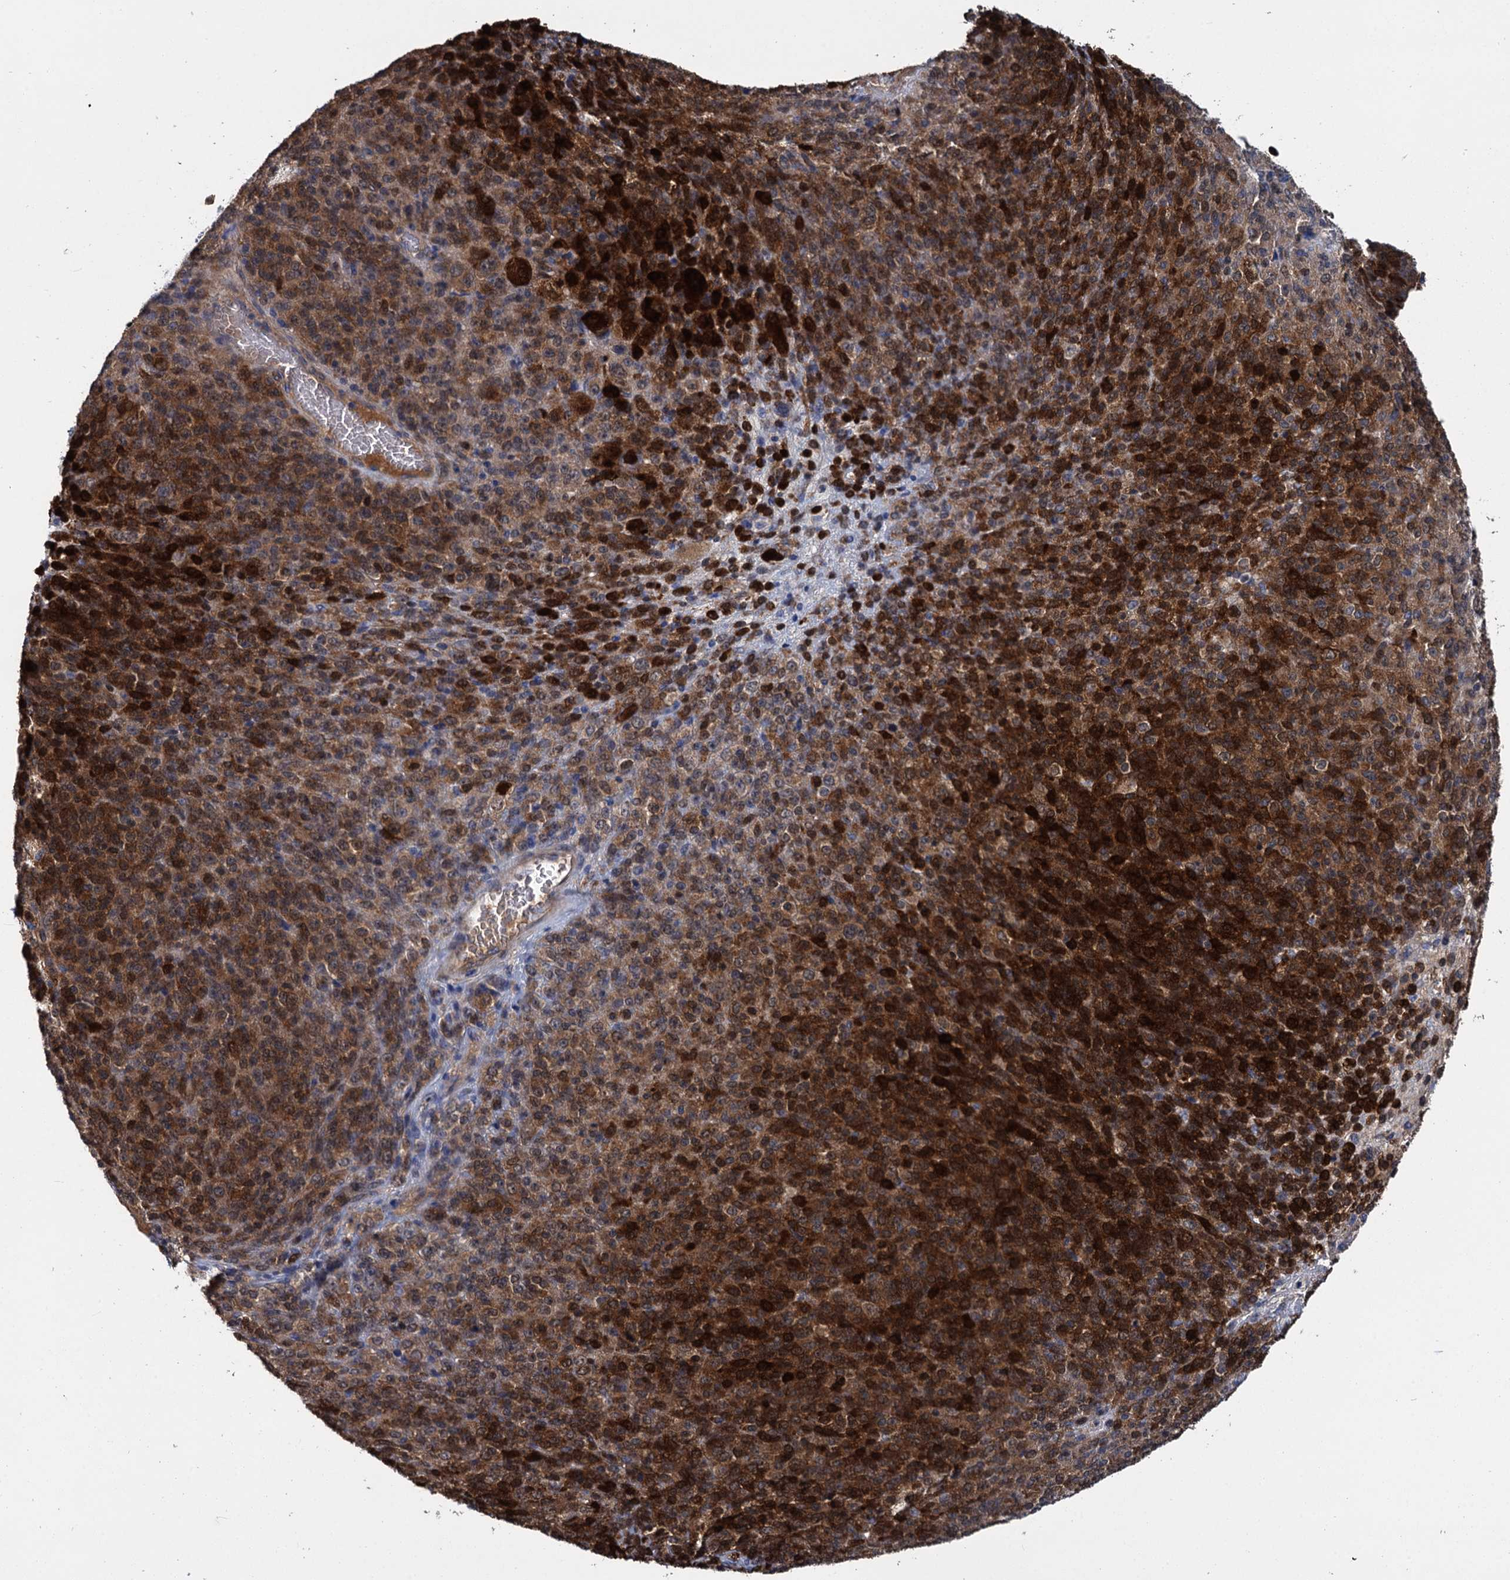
{"staining": {"intensity": "moderate", "quantity": ">75%", "location": "cytoplasmic/membranous,nuclear"}, "tissue": "melanoma", "cell_type": "Tumor cells", "image_type": "cancer", "snomed": [{"axis": "morphology", "description": "Malignant melanoma, Metastatic site"}, {"axis": "topography", "description": "Brain"}], "caption": "Immunohistochemical staining of human malignant melanoma (metastatic site) shows medium levels of moderate cytoplasmic/membranous and nuclear positivity in about >75% of tumor cells.", "gene": "GSTM3", "patient": {"sex": "female", "age": 56}}